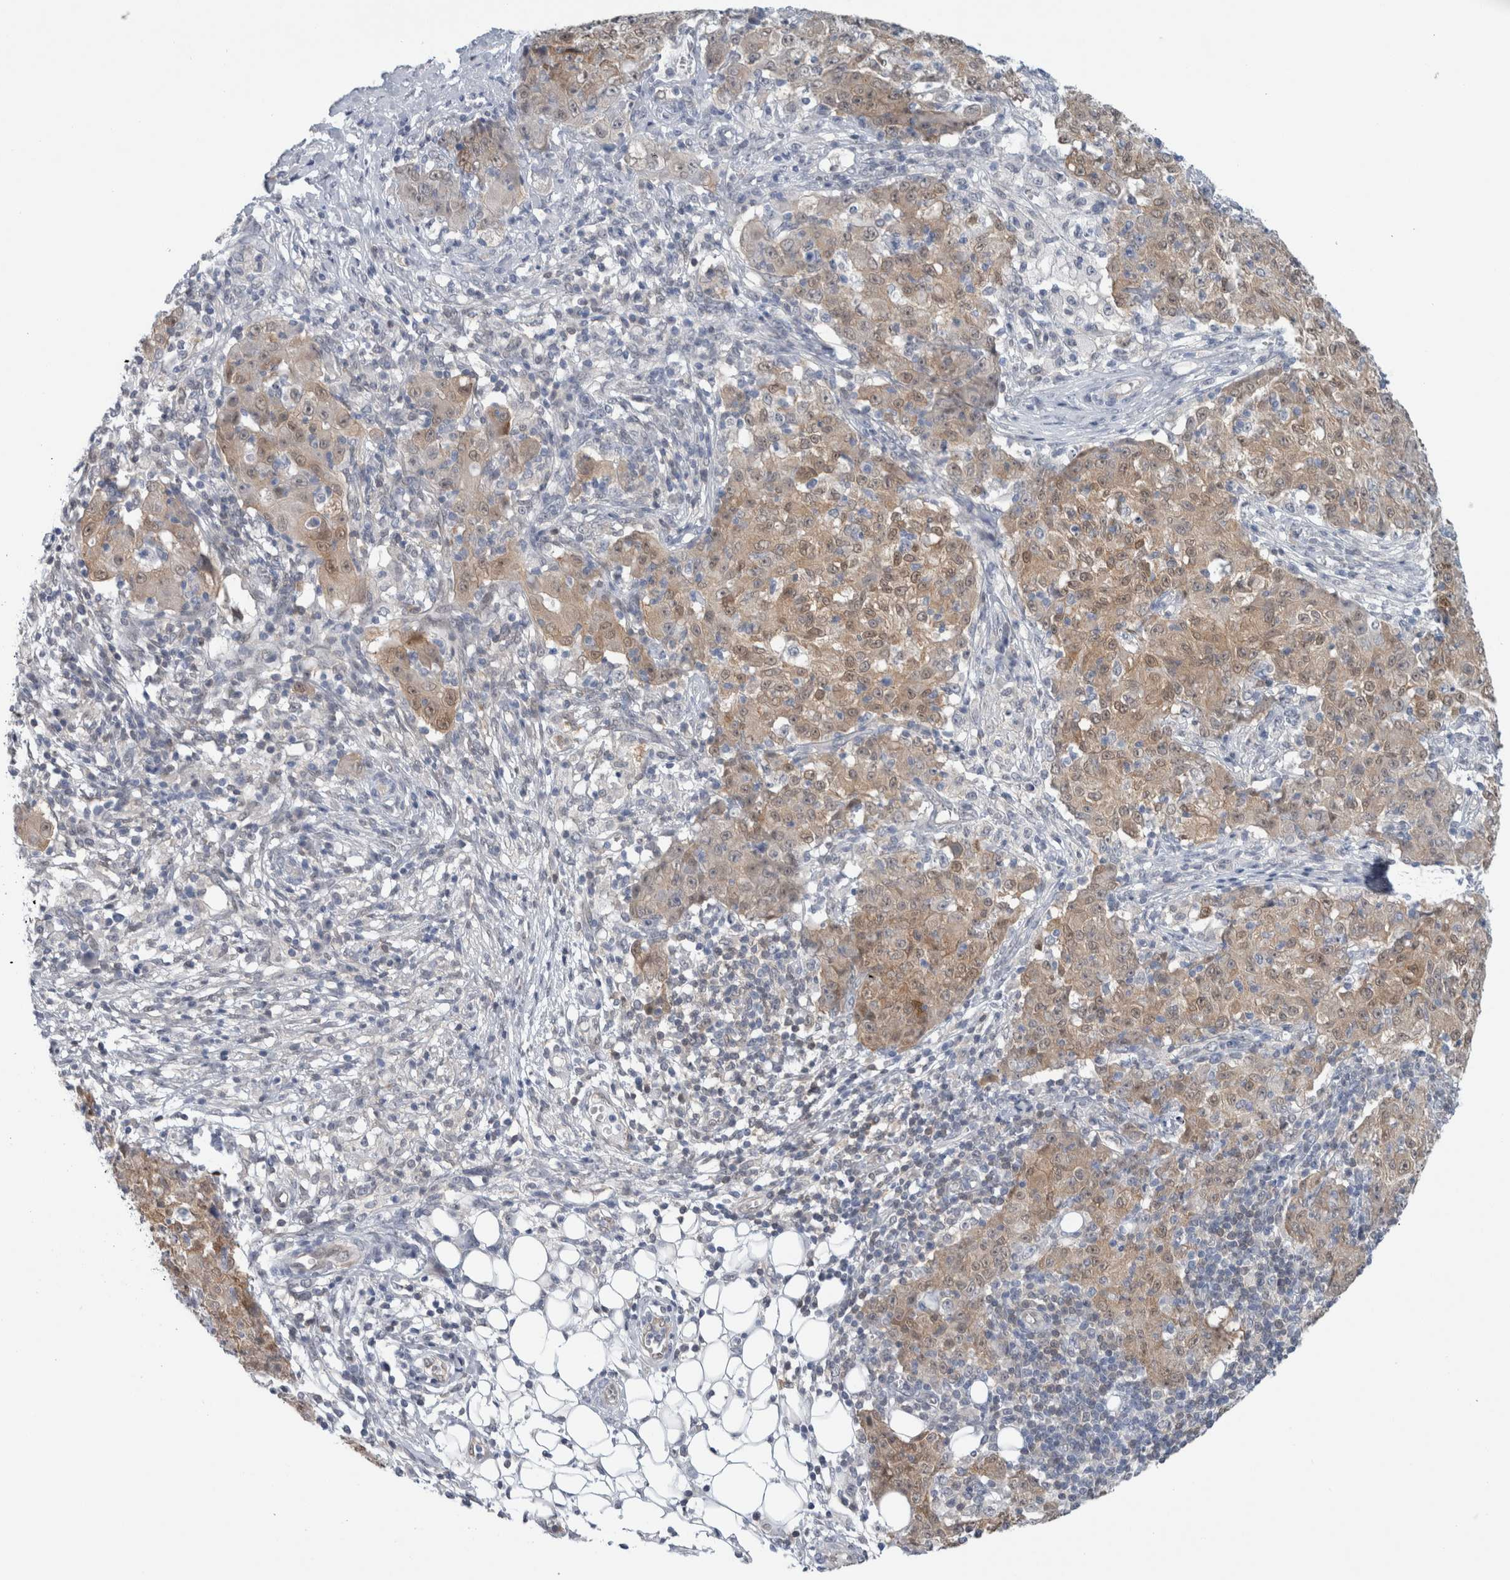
{"staining": {"intensity": "weak", "quantity": ">75%", "location": "cytoplasmic/membranous,nuclear"}, "tissue": "ovarian cancer", "cell_type": "Tumor cells", "image_type": "cancer", "snomed": [{"axis": "morphology", "description": "Carcinoma, endometroid"}, {"axis": "topography", "description": "Ovary"}], "caption": "Brown immunohistochemical staining in human ovarian cancer exhibits weak cytoplasmic/membranous and nuclear positivity in approximately >75% of tumor cells.", "gene": "CASP6", "patient": {"sex": "female", "age": 42}}